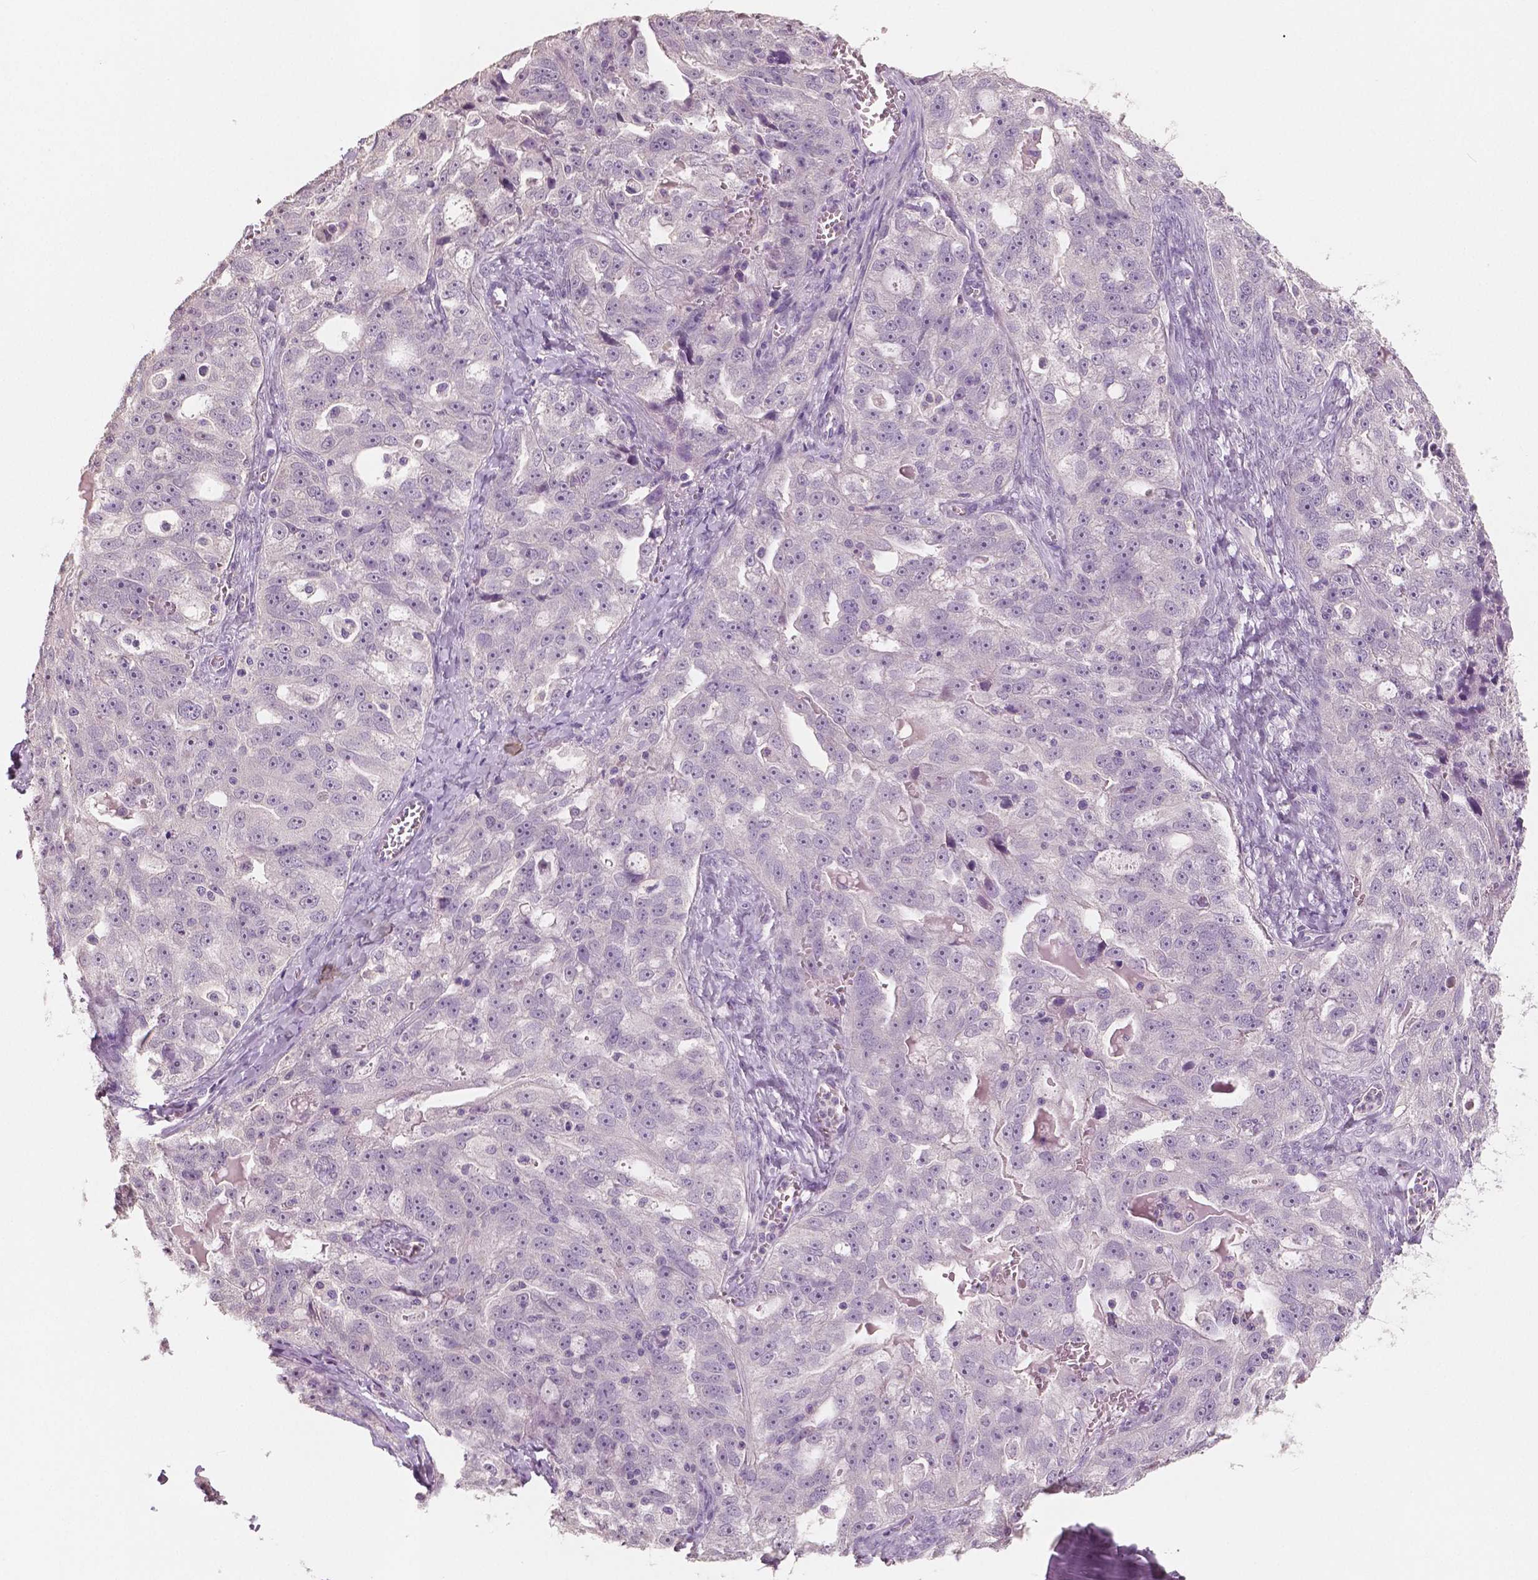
{"staining": {"intensity": "negative", "quantity": "none", "location": "none"}, "tissue": "ovarian cancer", "cell_type": "Tumor cells", "image_type": "cancer", "snomed": [{"axis": "morphology", "description": "Cystadenocarcinoma, serous, NOS"}, {"axis": "topography", "description": "Ovary"}], "caption": "Photomicrograph shows no protein positivity in tumor cells of ovarian serous cystadenocarcinoma tissue. (DAB immunohistochemistry with hematoxylin counter stain).", "gene": "KIT", "patient": {"sex": "female", "age": 51}}